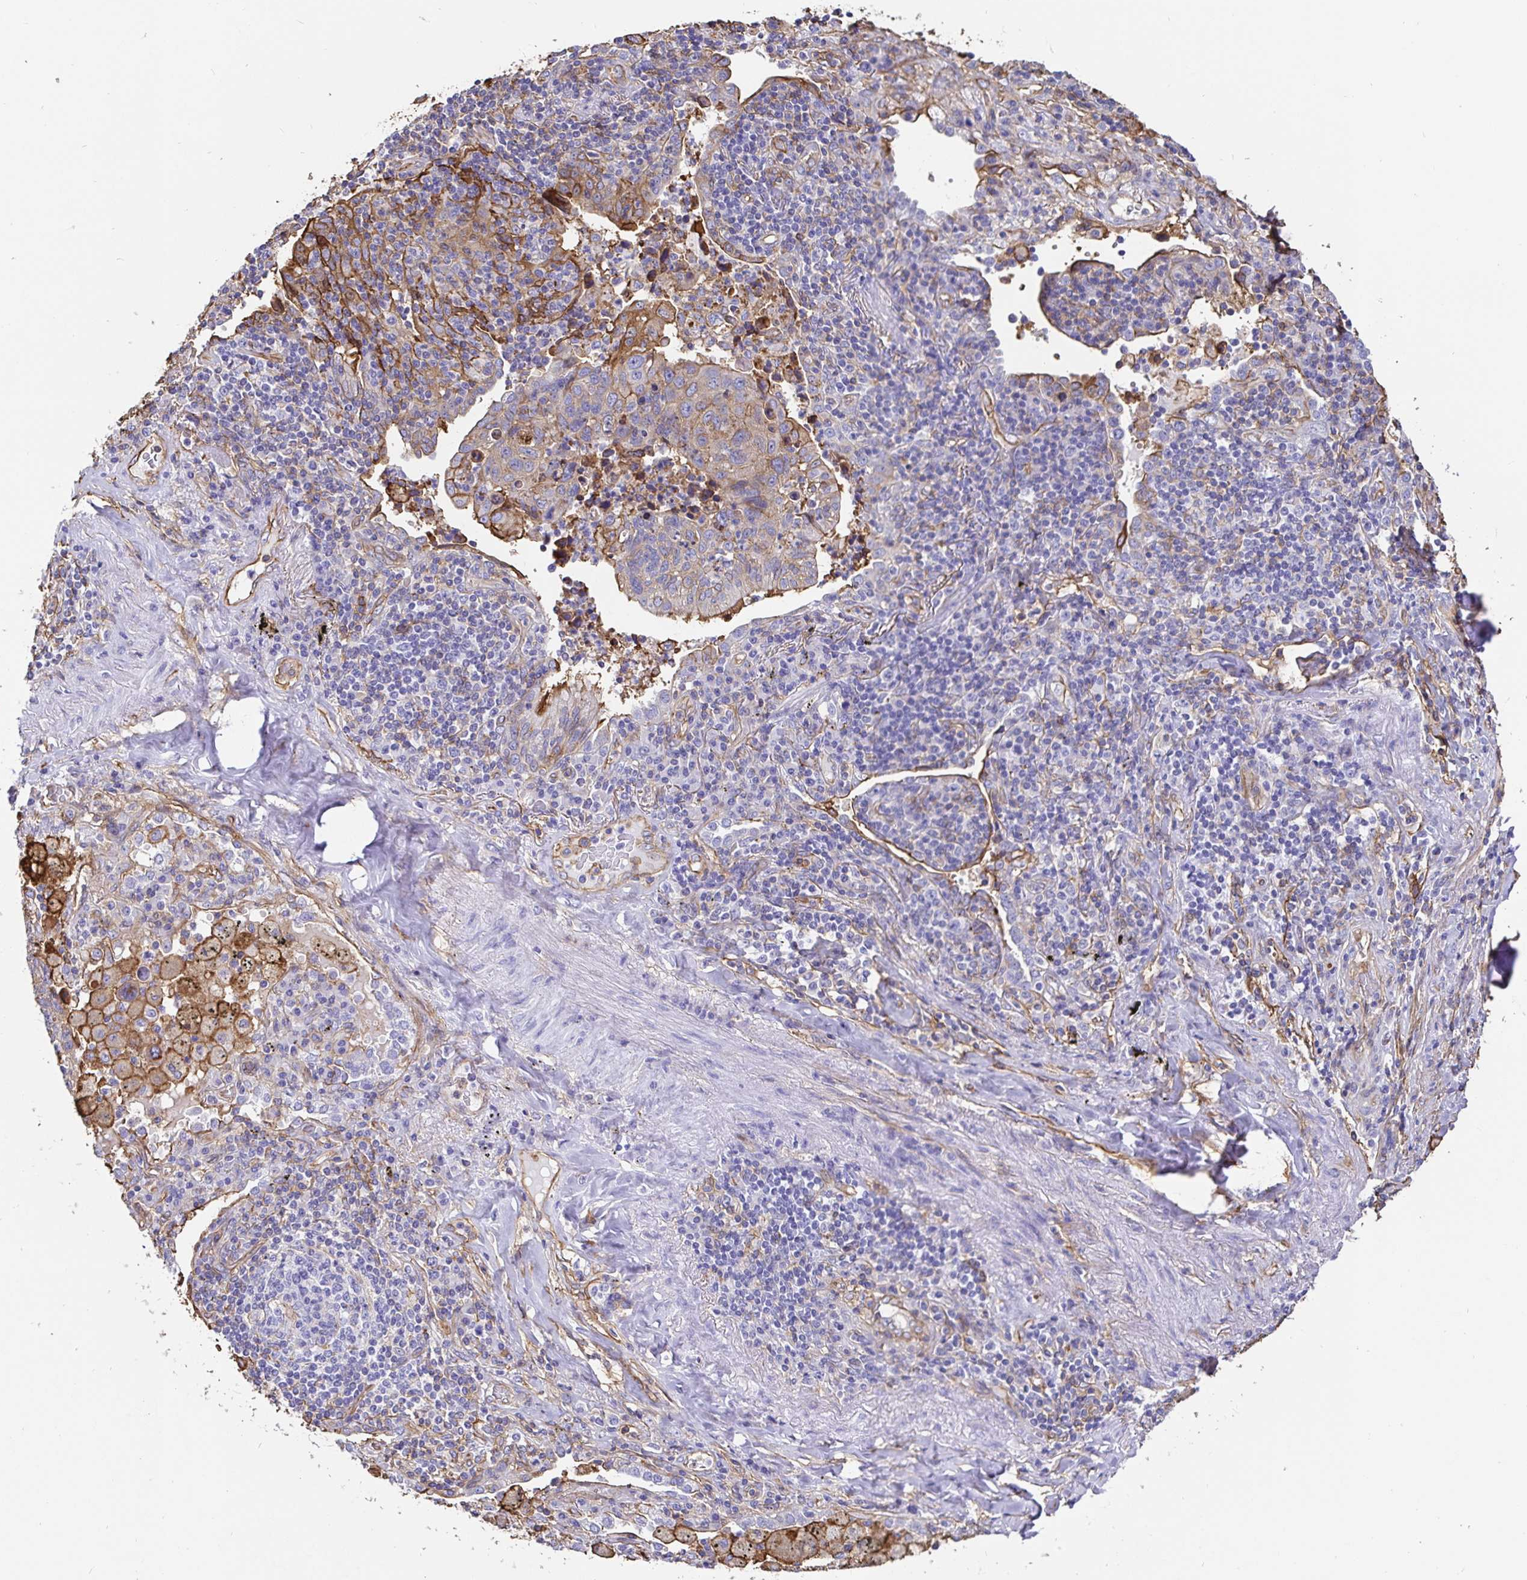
{"staining": {"intensity": "weak", "quantity": "<25%", "location": "cytoplasmic/membranous"}, "tissue": "lung cancer", "cell_type": "Tumor cells", "image_type": "cancer", "snomed": [{"axis": "morphology", "description": "Squamous cell carcinoma, NOS"}, {"axis": "topography", "description": "Lymph node"}, {"axis": "topography", "description": "Lung"}], "caption": "DAB (3,3'-diaminobenzidine) immunohistochemical staining of squamous cell carcinoma (lung) displays no significant staining in tumor cells. Brightfield microscopy of IHC stained with DAB (3,3'-diaminobenzidine) (brown) and hematoxylin (blue), captured at high magnification.", "gene": "ANXA2", "patient": {"sex": "male", "age": 61}}